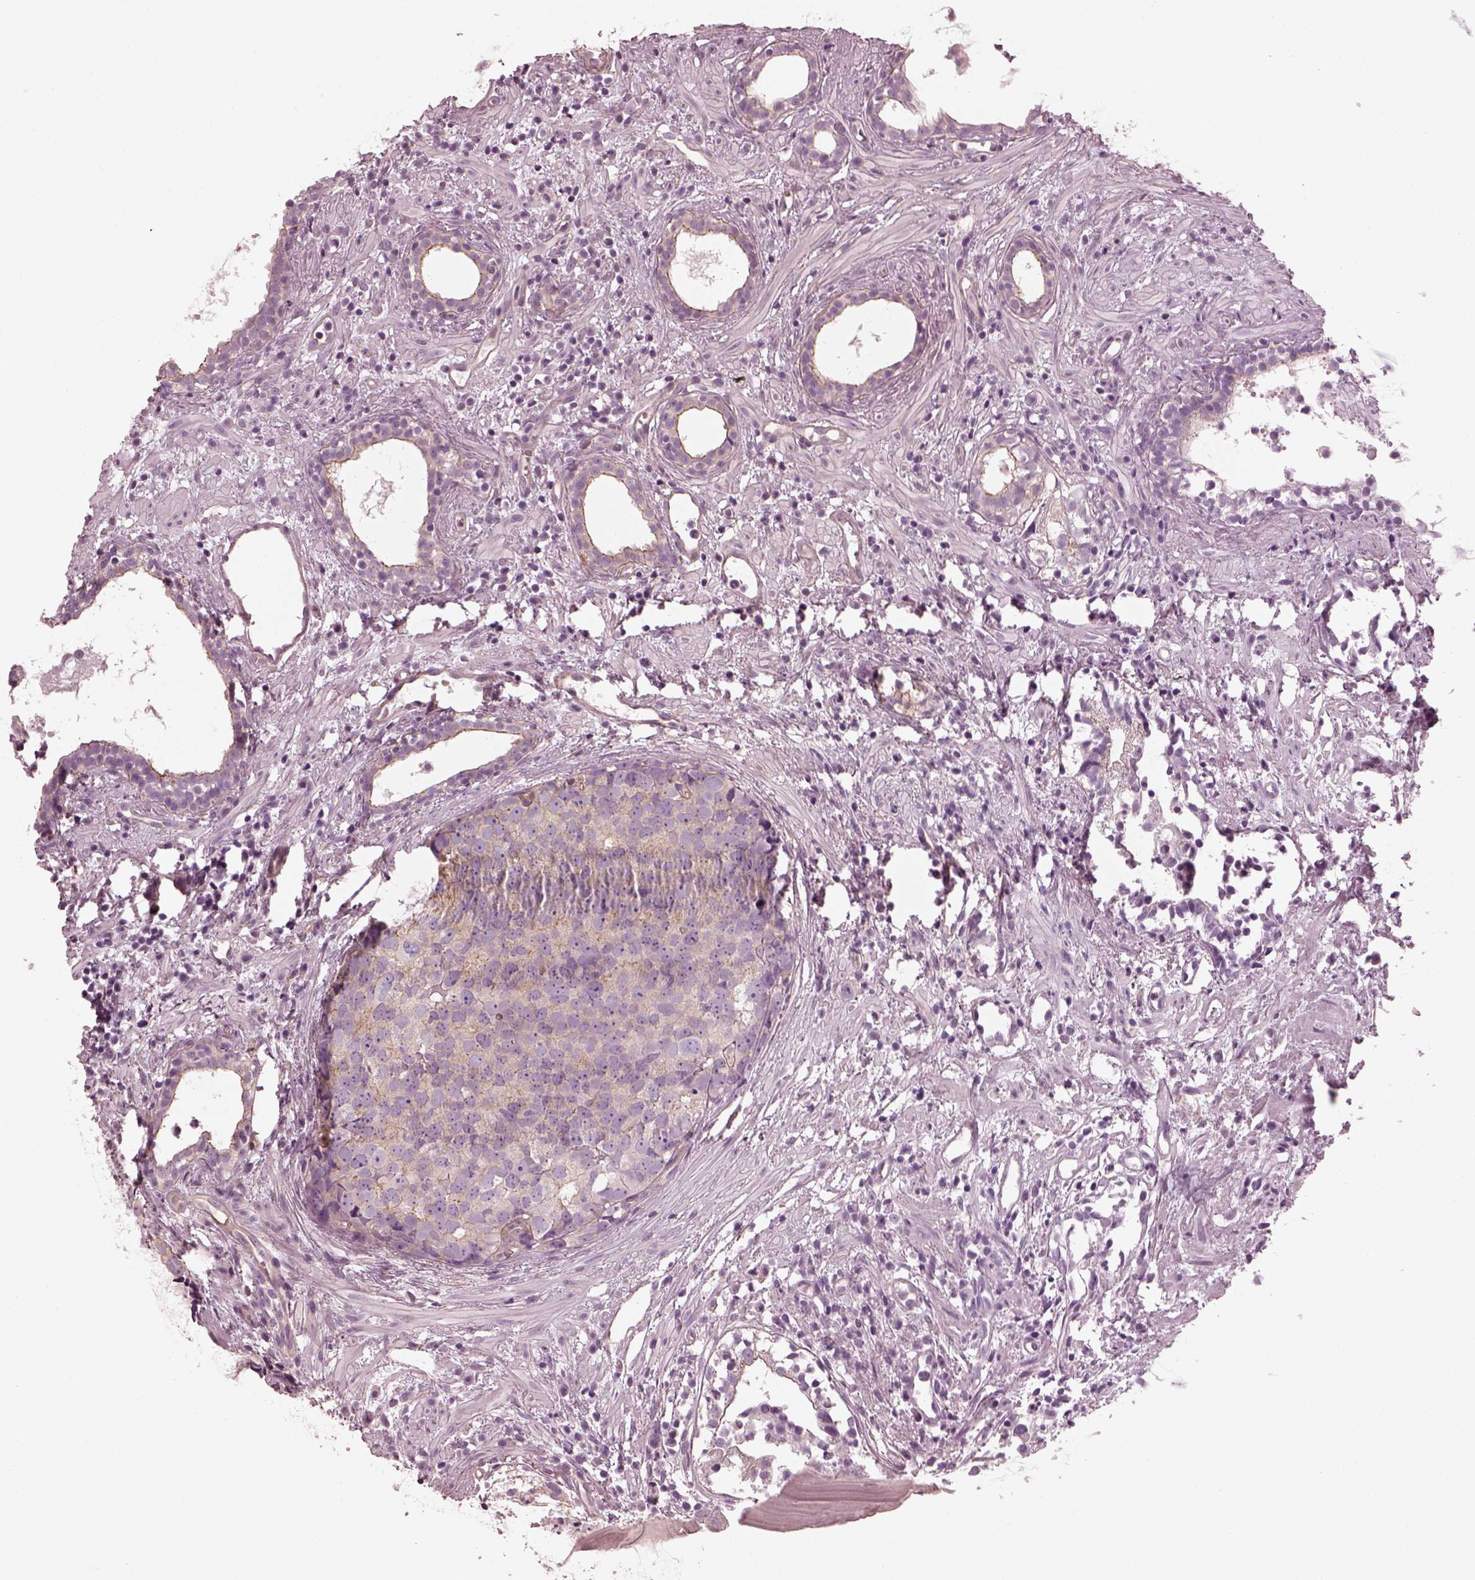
{"staining": {"intensity": "moderate", "quantity": "<25%", "location": "cytoplasmic/membranous"}, "tissue": "prostate cancer", "cell_type": "Tumor cells", "image_type": "cancer", "snomed": [{"axis": "morphology", "description": "Adenocarcinoma, High grade"}, {"axis": "topography", "description": "Prostate"}], "caption": "Immunohistochemical staining of prostate cancer (adenocarcinoma (high-grade)) exhibits low levels of moderate cytoplasmic/membranous positivity in about <25% of tumor cells. (brown staining indicates protein expression, while blue staining denotes nuclei).", "gene": "ODAD1", "patient": {"sex": "male", "age": 83}}